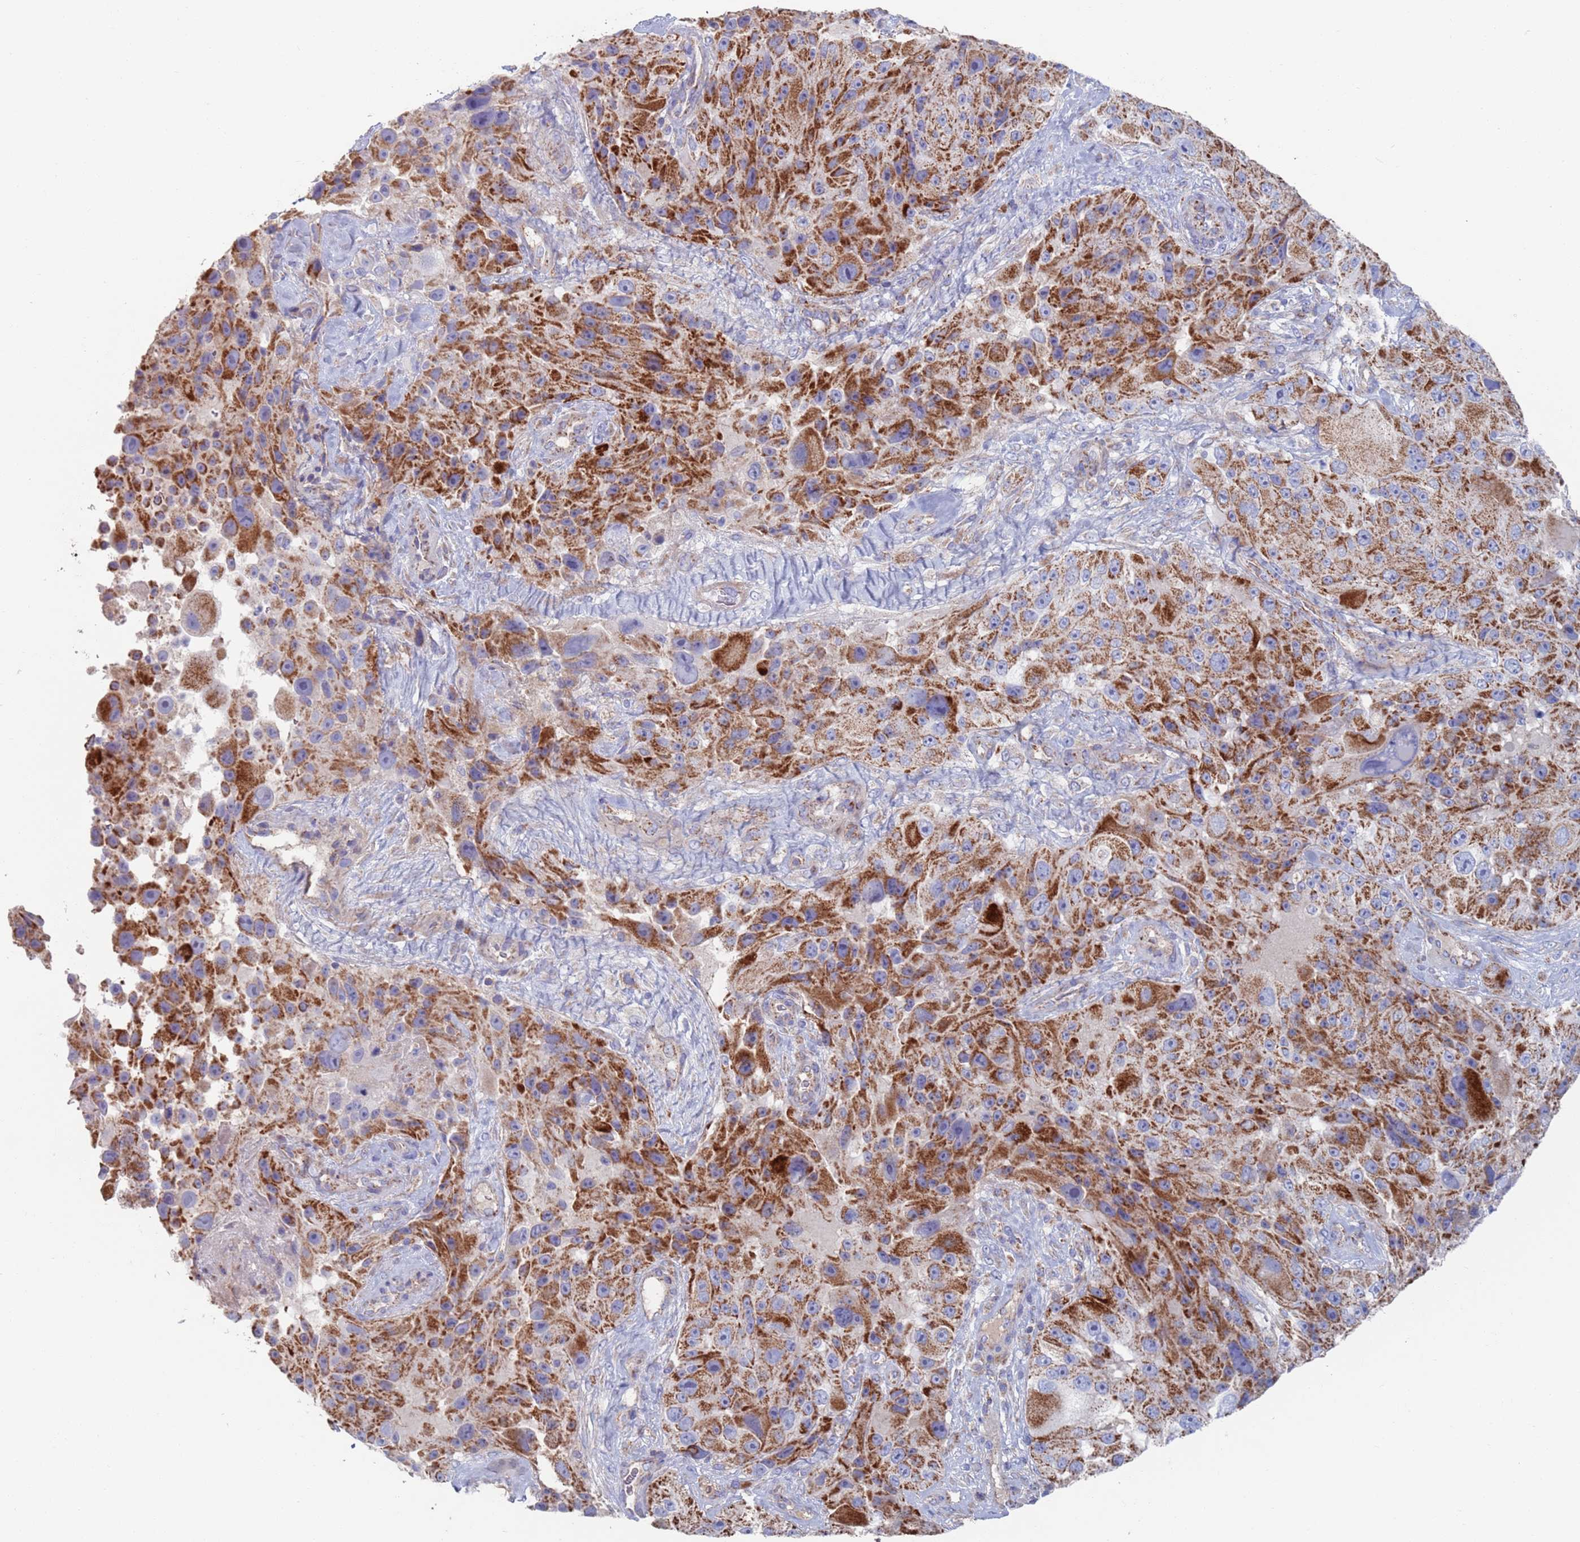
{"staining": {"intensity": "strong", "quantity": ">75%", "location": "cytoplasmic/membranous"}, "tissue": "melanoma", "cell_type": "Tumor cells", "image_type": "cancer", "snomed": [{"axis": "morphology", "description": "Malignant melanoma, Metastatic site"}, {"axis": "topography", "description": "Lymph node"}], "caption": "This image displays melanoma stained with IHC to label a protein in brown. The cytoplasmic/membranous of tumor cells show strong positivity for the protein. Nuclei are counter-stained blue.", "gene": "MRPL22", "patient": {"sex": "male", "age": 62}}